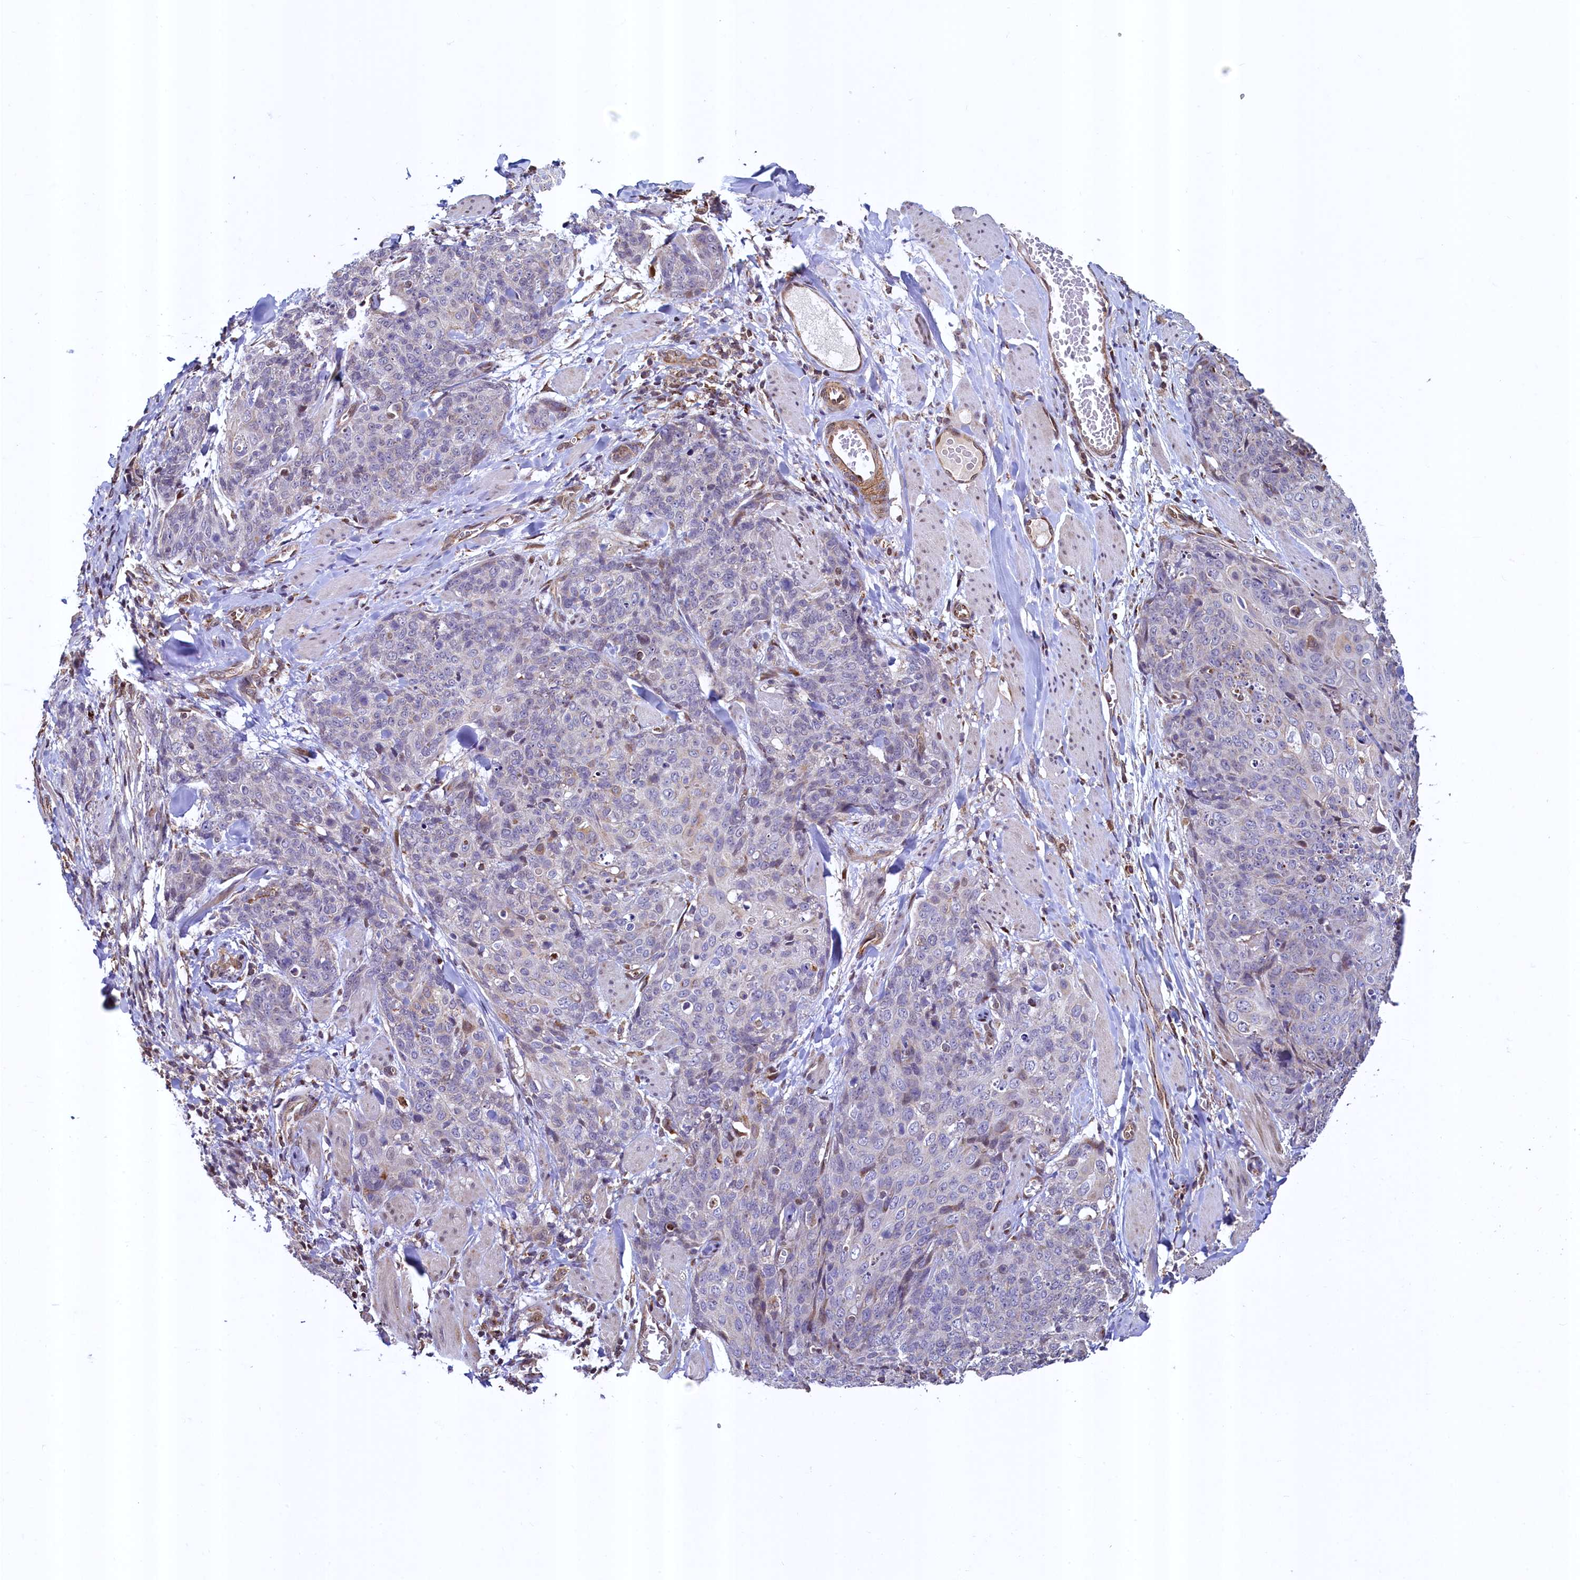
{"staining": {"intensity": "negative", "quantity": "none", "location": "none"}, "tissue": "skin cancer", "cell_type": "Tumor cells", "image_type": "cancer", "snomed": [{"axis": "morphology", "description": "Squamous cell carcinoma, NOS"}, {"axis": "topography", "description": "Skin"}, {"axis": "topography", "description": "Vulva"}], "caption": "This is a histopathology image of immunohistochemistry staining of skin cancer (squamous cell carcinoma), which shows no expression in tumor cells.", "gene": "ZNF577", "patient": {"sex": "female", "age": 85}}